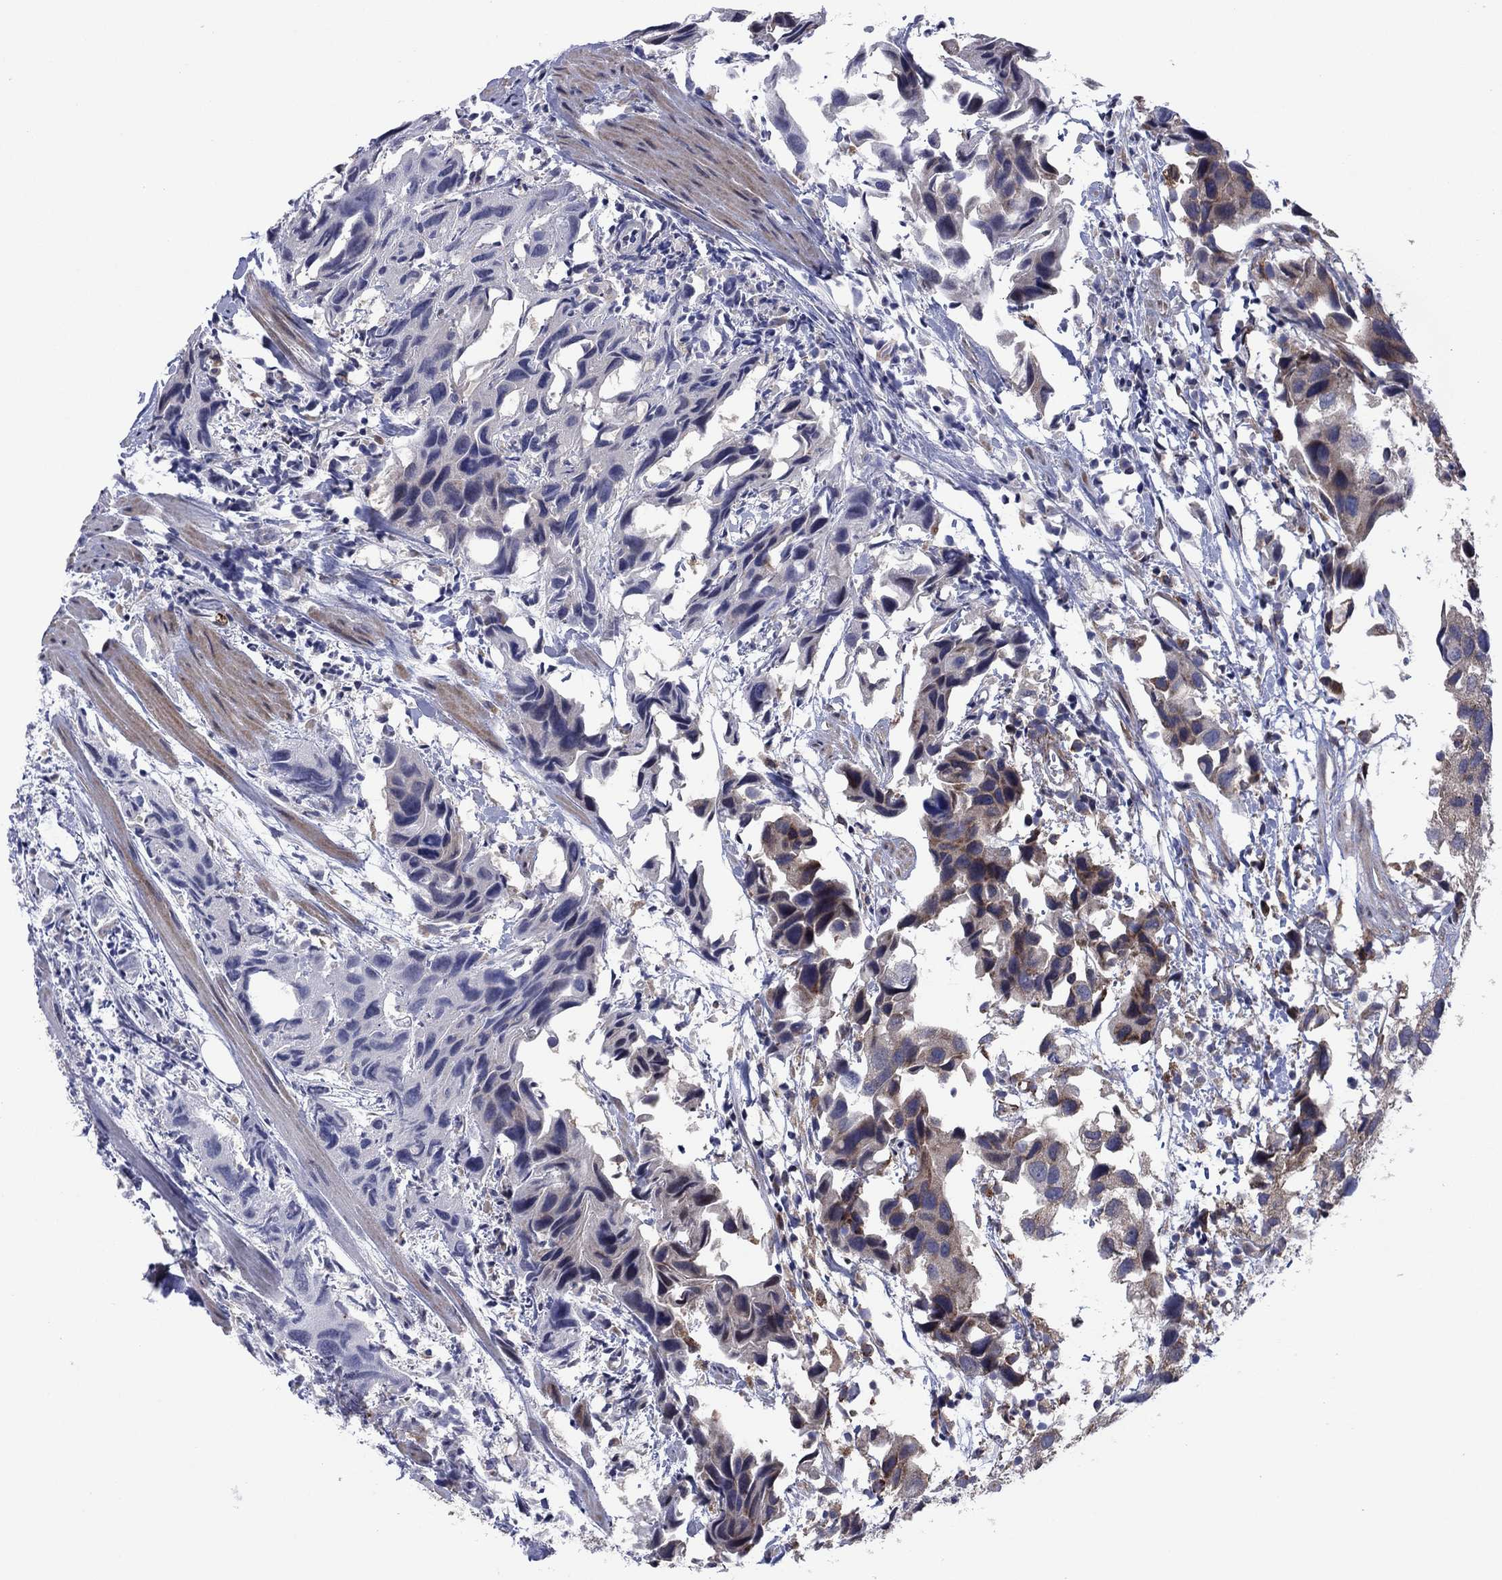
{"staining": {"intensity": "moderate", "quantity": "<25%", "location": "cytoplasmic/membranous"}, "tissue": "urothelial cancer", "cell_type": "Tumor cells", "image_type": "cancer", "snomed": [{"axis": "morphology", "description": "Urothelial carcinoma, High grade"}, {"axis": "topography", "description": "Urinary bladder"}], "caption": "The immunohistochemical stain shows moderate cytoplasmic/membranous expression in tumor cells of urothelial cancer tissue.", "gene": "GPR155", "patient": {"sex": "male", "age": 79}}